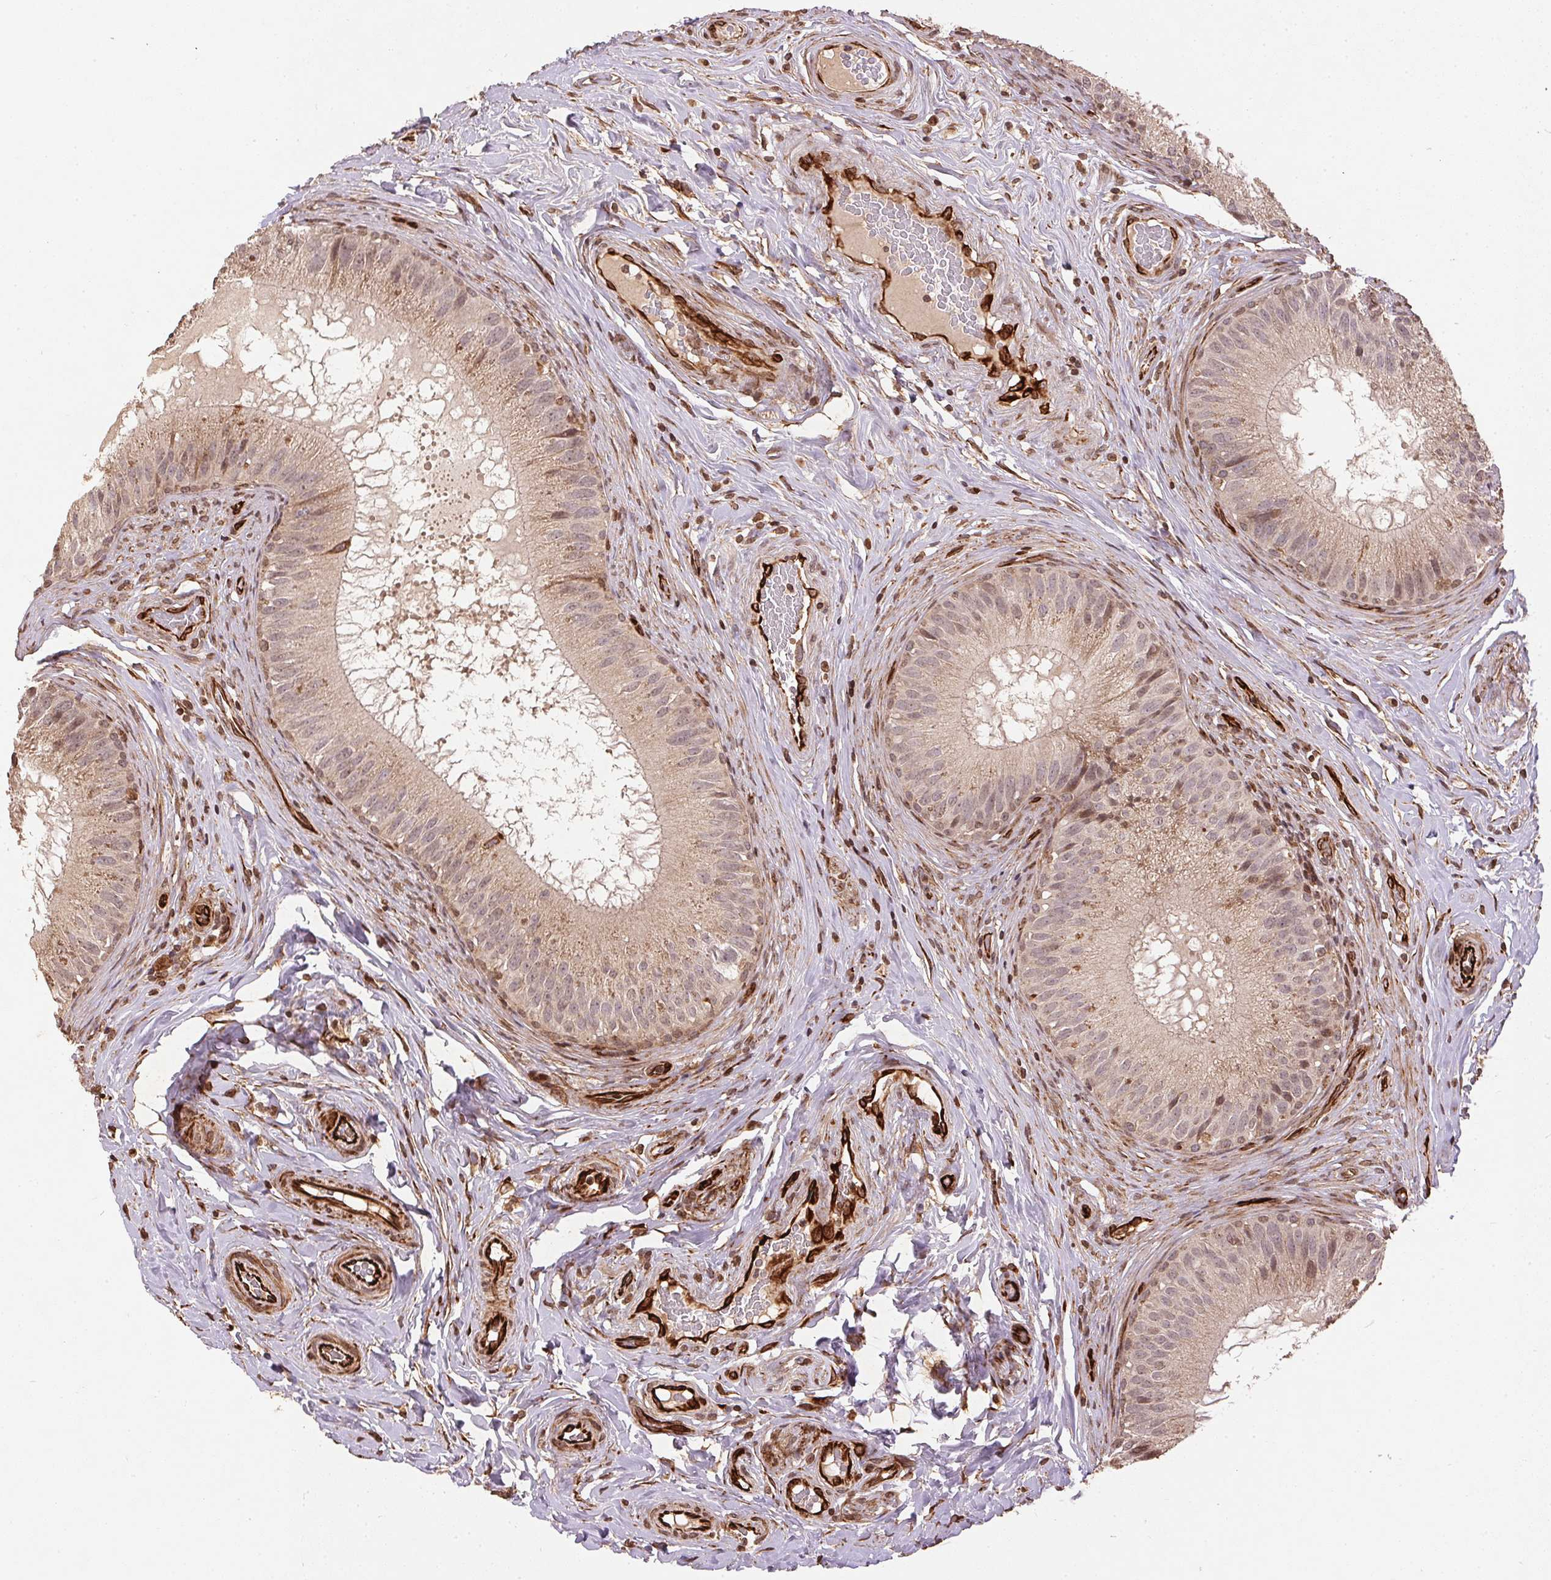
{"staining": {"intensity": "weak", "quantity": "25%-75%", "location": "cytoplasmic/membranous"}, "tissue": "epididymis", "cell_type": "Glandular cells", "image_type": "normal", "snomed": [{"axis": "morphology", "description": "Normal tissue, NOS"}, {"axis": "topography", "description": "Epididymis"}], "caption": "Immunohistochemical staining of normal human epididymis exhibits low levels of weak cytoplasmic/membranous expression in about 25%-75% of glandular cells.", "gene": "SPRED2", "patient": {"sex": "male", "age": 34}}